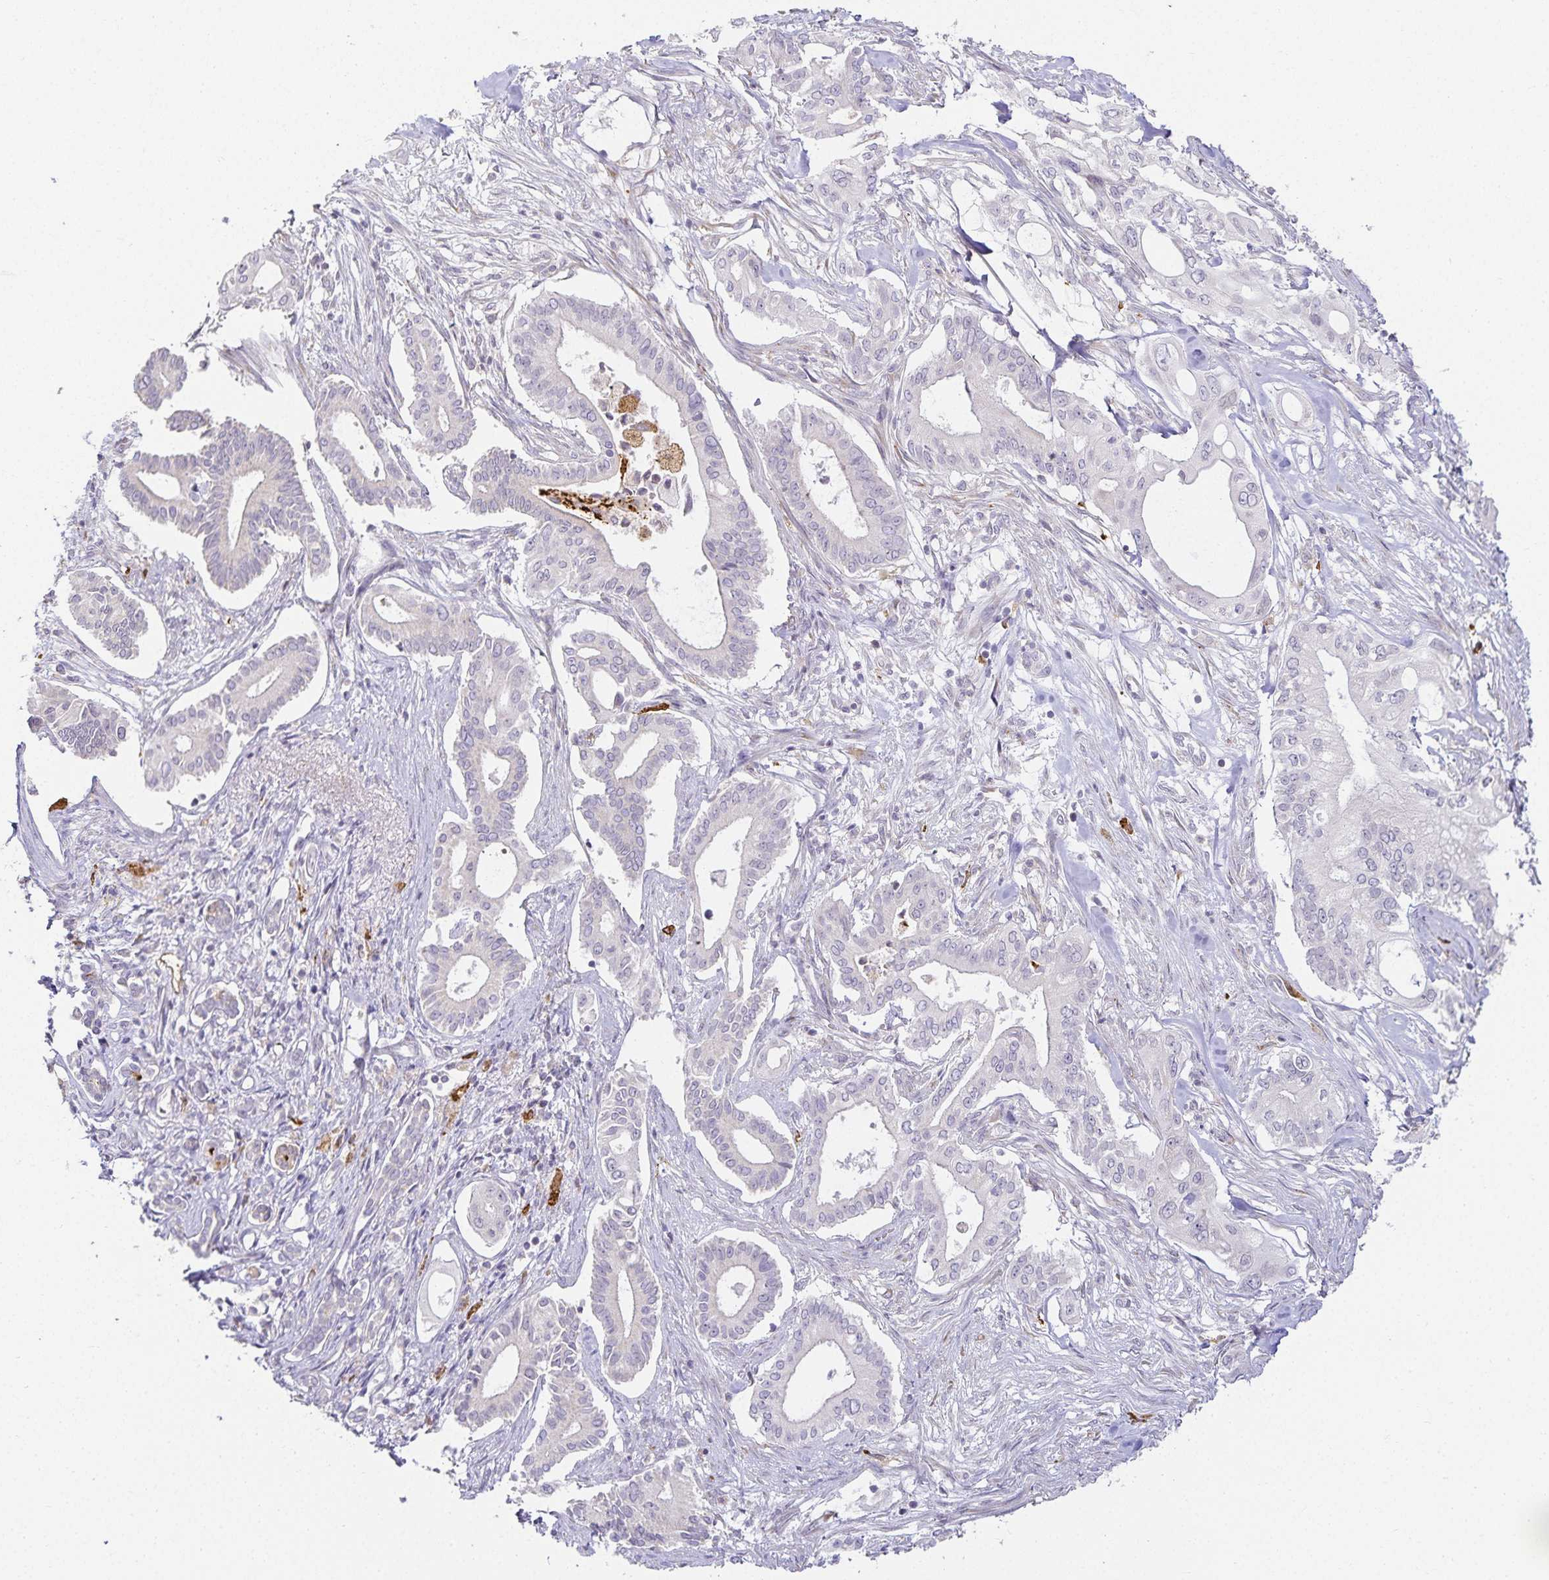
{"staining": {"intensity": "negative", "quantity": "none", "location": "none"}, "tissue": "pancreatic cancer", "cell_type": "Tumor cells", "image_type": "cancer", "snomed": [{"axis": "morphology", "description": "Adenocarcinoma, NOS"}, {"axis": "topography", "description": "Pancreas"}], "caption": "IHC of pancreatic adenocarcinoma shows no expression in tumor cells.", "gene": "GP2", "patient": {"sex": "female", "age": 68}}